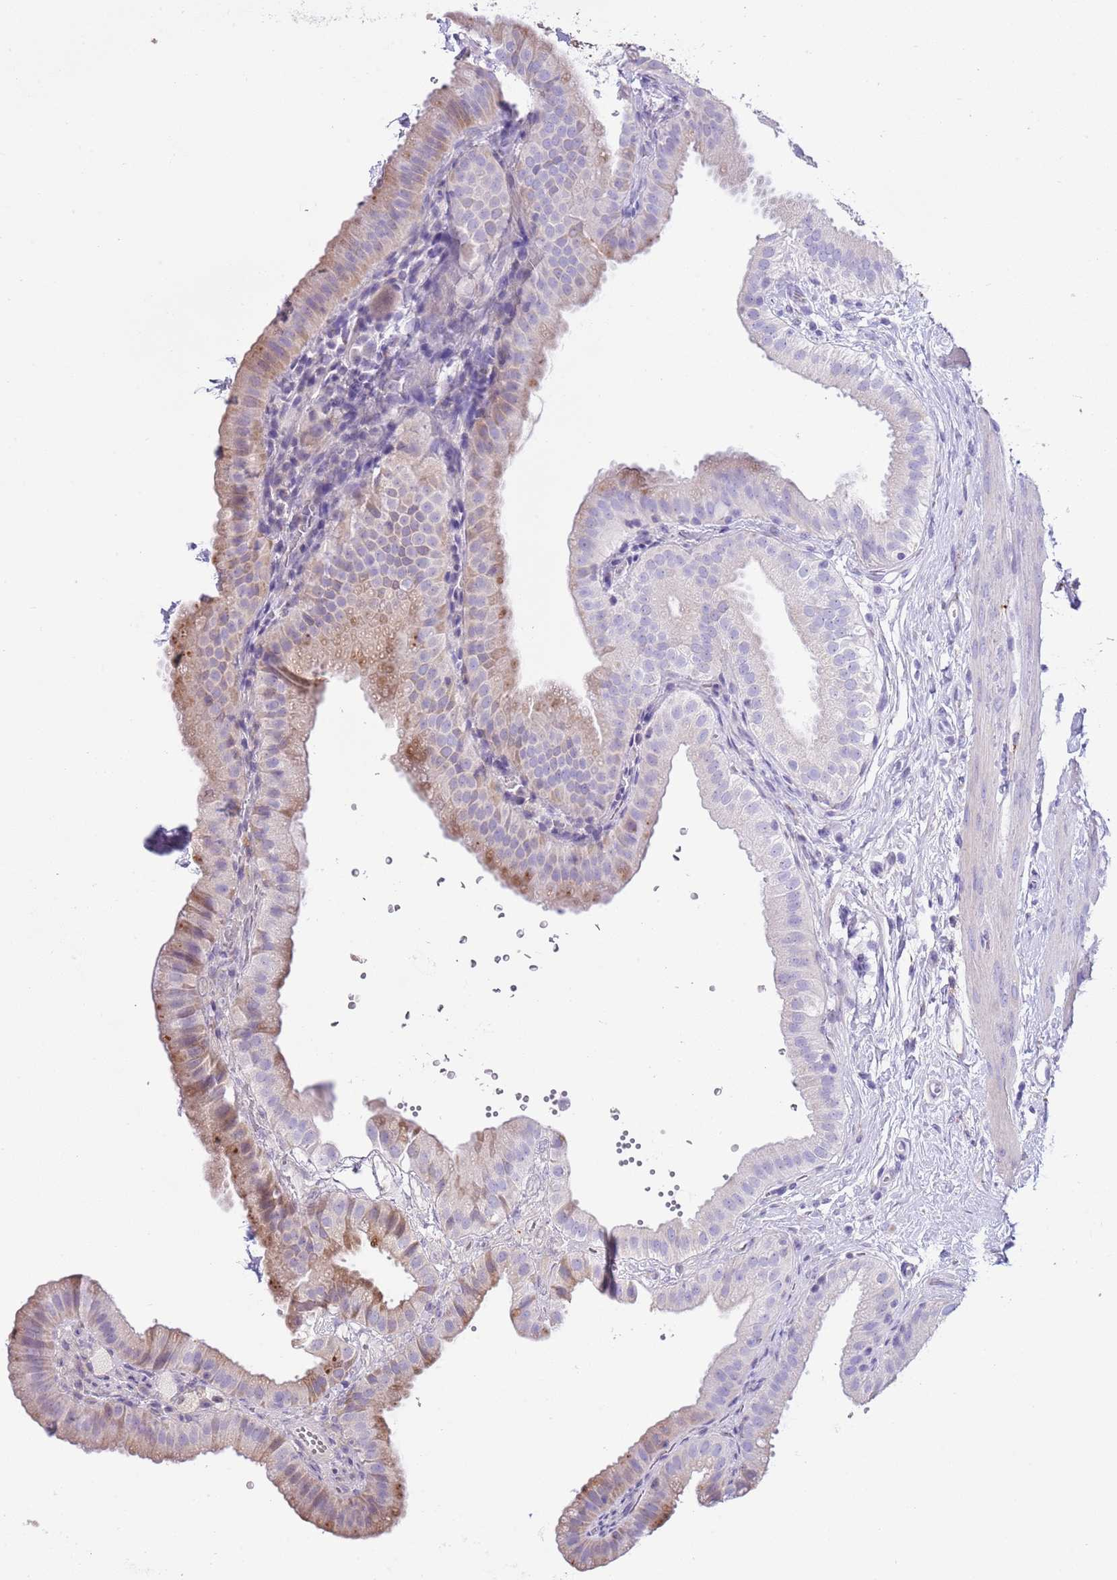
{"staining": {"intensity": "moderate", "quantity": "<25%", "location": "cytoplasmic/membranous"}, "tissue": "gallbladder", "cell_type": "Glandular cells", "image_type": "normal", "snomed": [{"axis": "morphology", "description": "Normal tissue, NOS"}, {"axis": "topography", "description": "Gallbladder"}], "caption": "This is a micrograph of immunohistochemistry staining of benign gallbladder, which shows moderate positivity in the cytoplasmic/membranous of glandular cells.", "gene": "ABHD17C", "patient": {"sex": "female", "age": 61}}